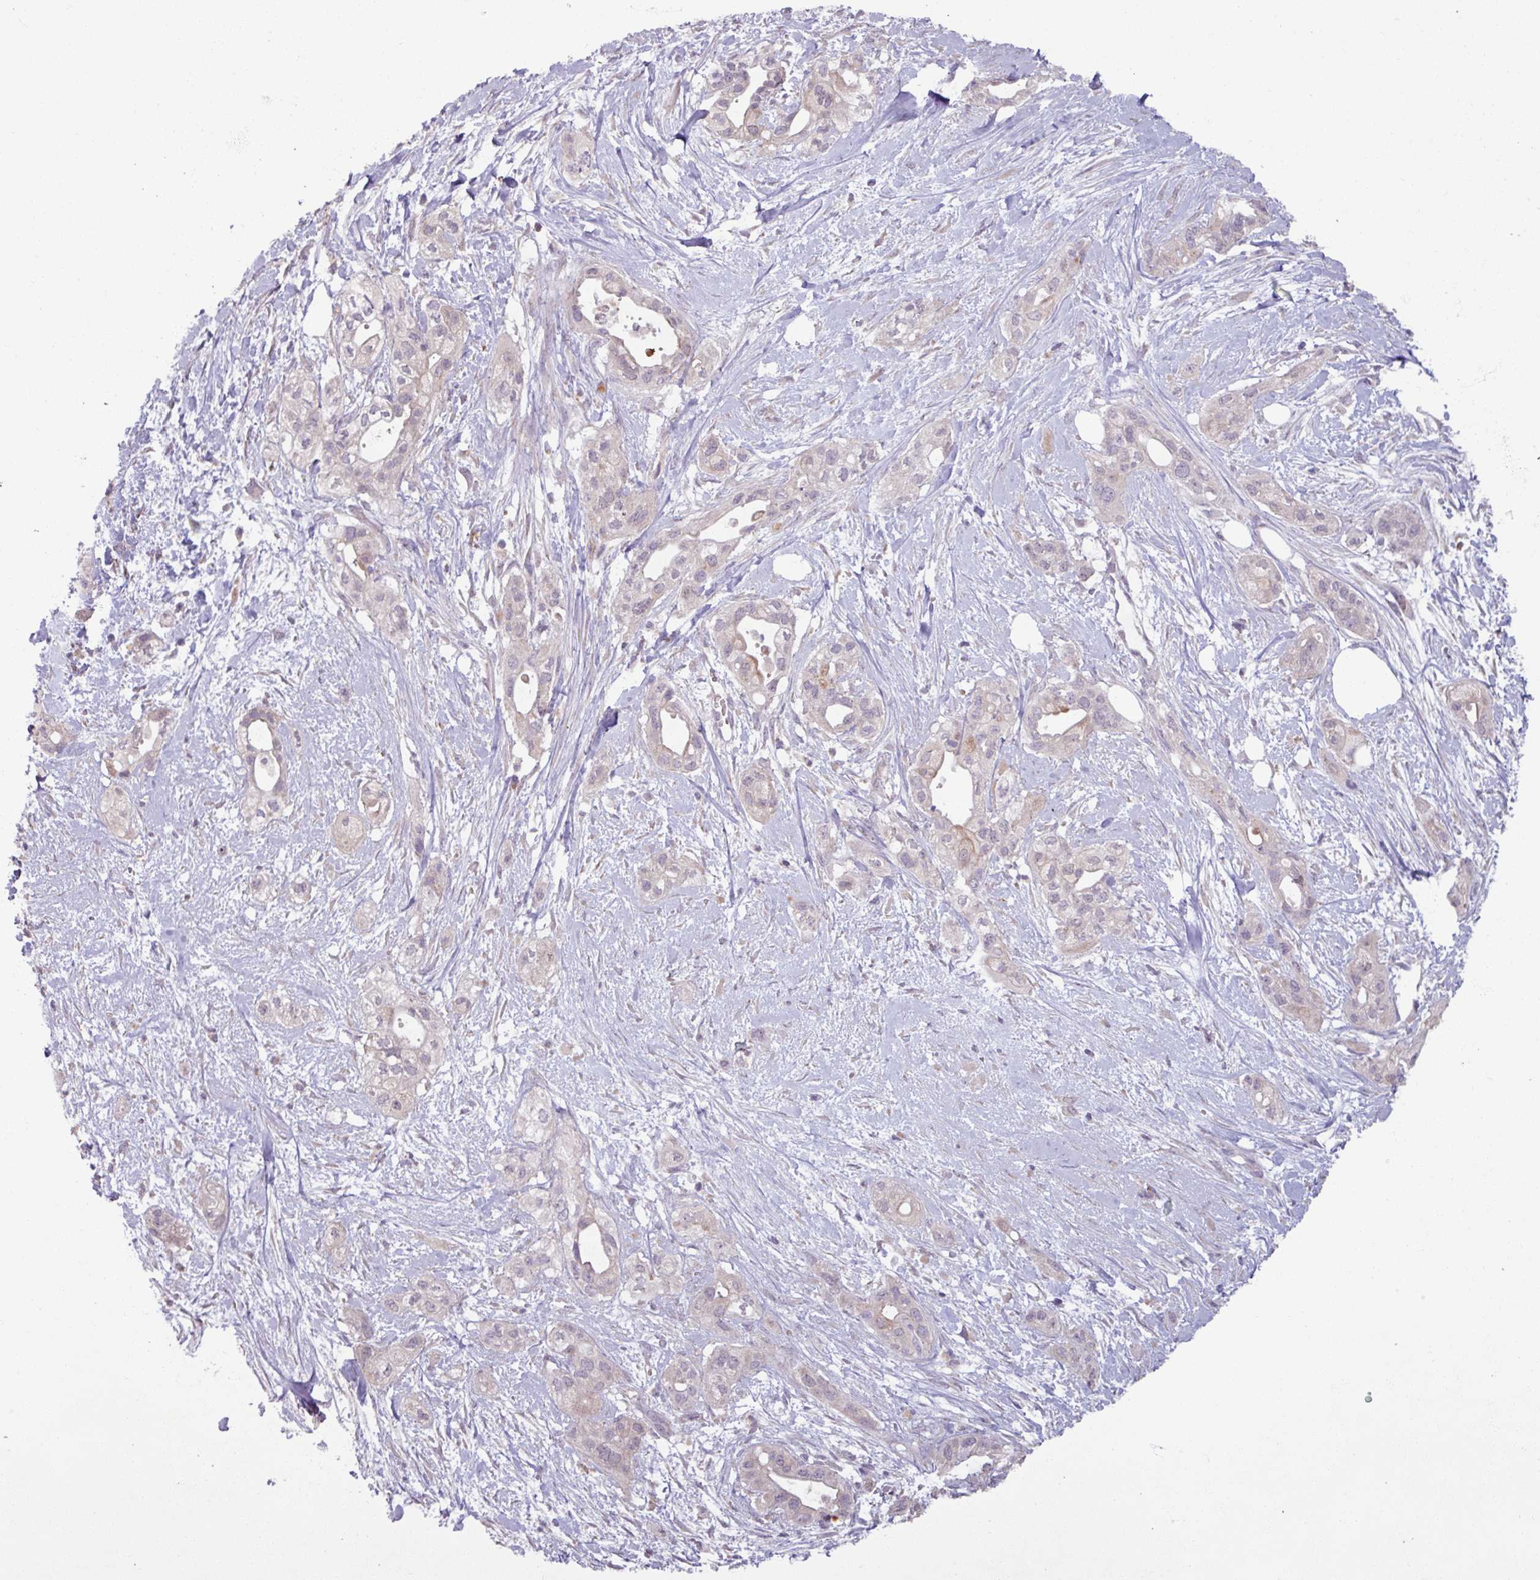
{"staining": {"intensity": "negative", "quantity": "none", "location": "none"}, "tissue": "pancreatic cancer", "cell_type": "Tumor cells", "image_type": "cancer", "snomed": [{"axis": "morphology", "description": "Adenocarcinoma, NOS"}, {"axis": "topography", "description": "Pancreas"}], "caption": "This photomicrograph is of pancreatic cancer (adenocarcinoma) stained with IHC to label a protein in brown with the nuclei are counter-stained blue. There is no positivity in tumor cells.", "gene": "OGFOD3", "patient": {"sex": "male", "age": 44}}